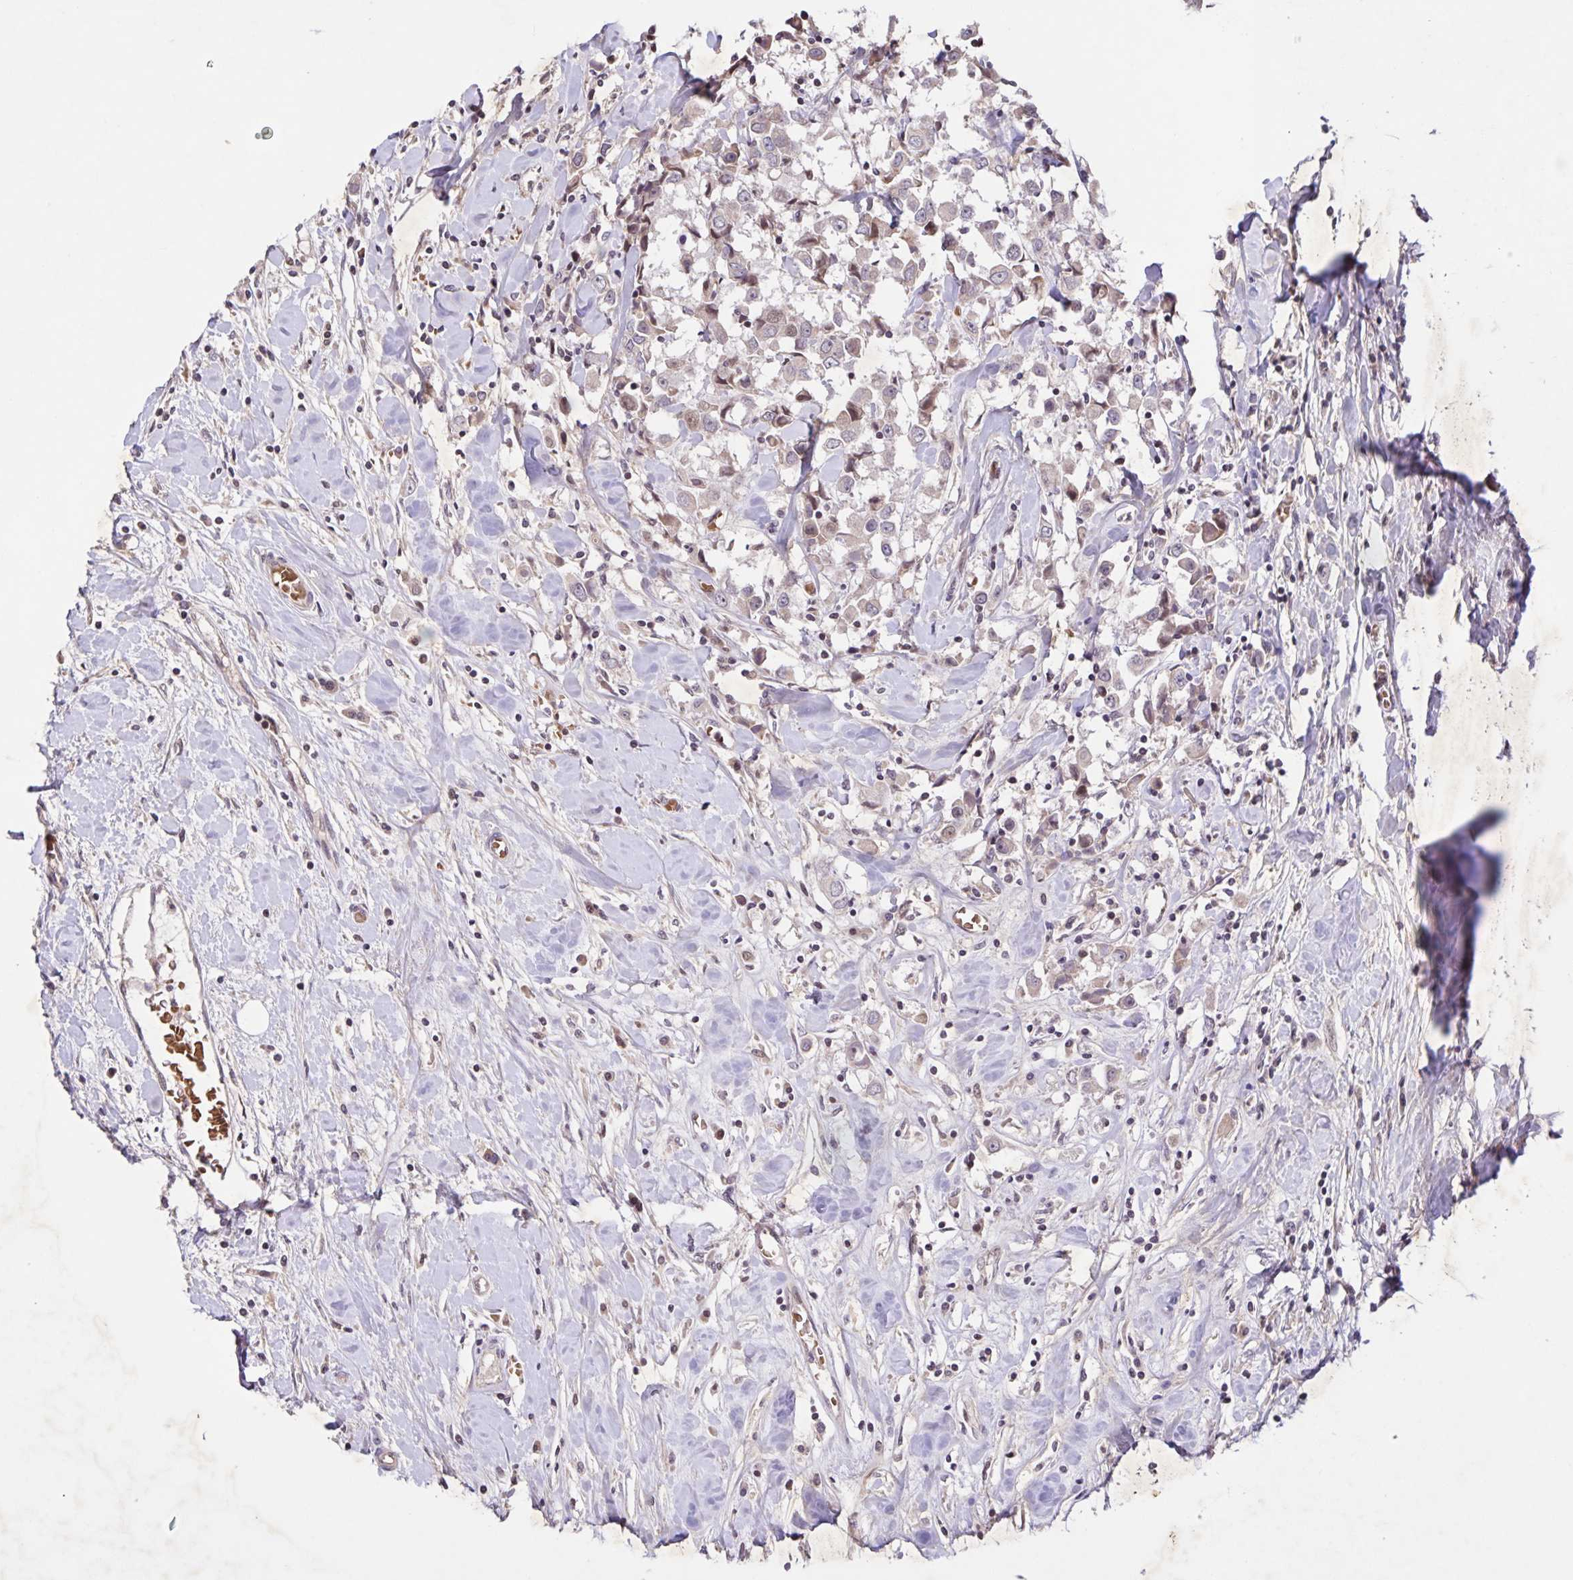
{"staining": {"intensity": "weak", "quantity": ">75%", "location": "cytoplasmic/membranous,nuclear"}, "tissue": "breast cancer", "cell_type": "Tumor cells", "image_type": "cancer", "snomed": [{"axis": "morphology", "description": "Duct carcinoma"}, {"axis": "topography", "description": "Breast"}], "caption": "Immunohistochemical staining of breast cancer (invasive ductal carcinoma) reveals low levels of weak cytoplasmic/membranous and nuclear protein positivity in approximately >75% of tumor cells. (Brightfield microscopy of DAB IHC at high magnification).", "gene": "GDF2", "patient": {"sex": "female", "age": 61}}